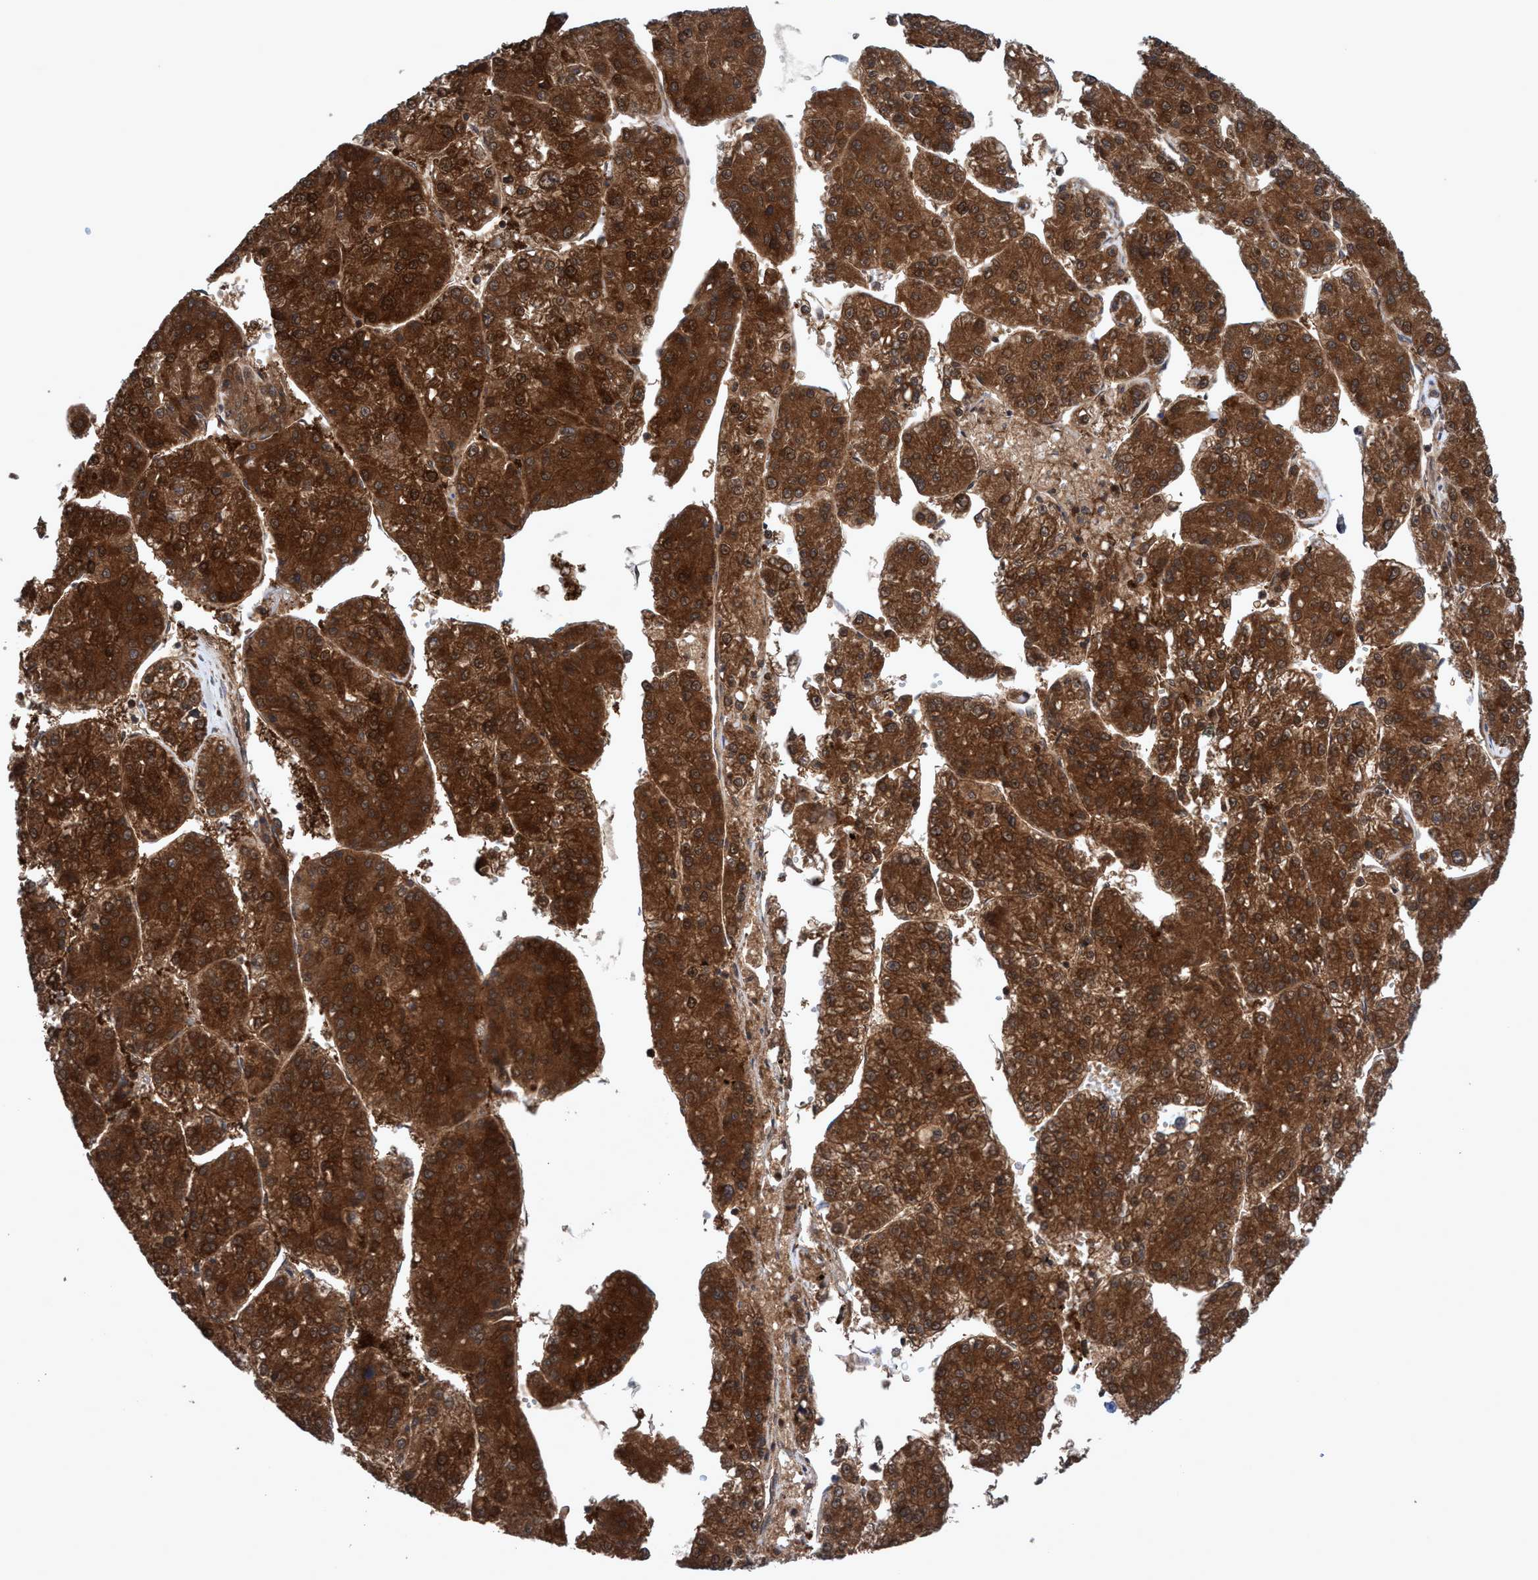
{"staining": {"intensity": "strong", "quantity": ">75%", "location": "cytoplasmic/membranous"}, "tissue": "liver cancer", "cell_type": "Tumor cells", "image_type": "cancer", "snomed": [{"axis": "morphology", "description": "Carcinoma, Hepatocellular, NOS"}, {"axis": "topography", "description": "Liver"}], "caption": "Approximately >75% of tumor cells in human liver hepatocellular carcinoma display strong cytoplasmic/membranous protein expression as visualized by brown immunohistochemical staining.", "gene": "GLOD4", "patient": {"sex": "female", "age": 73}}